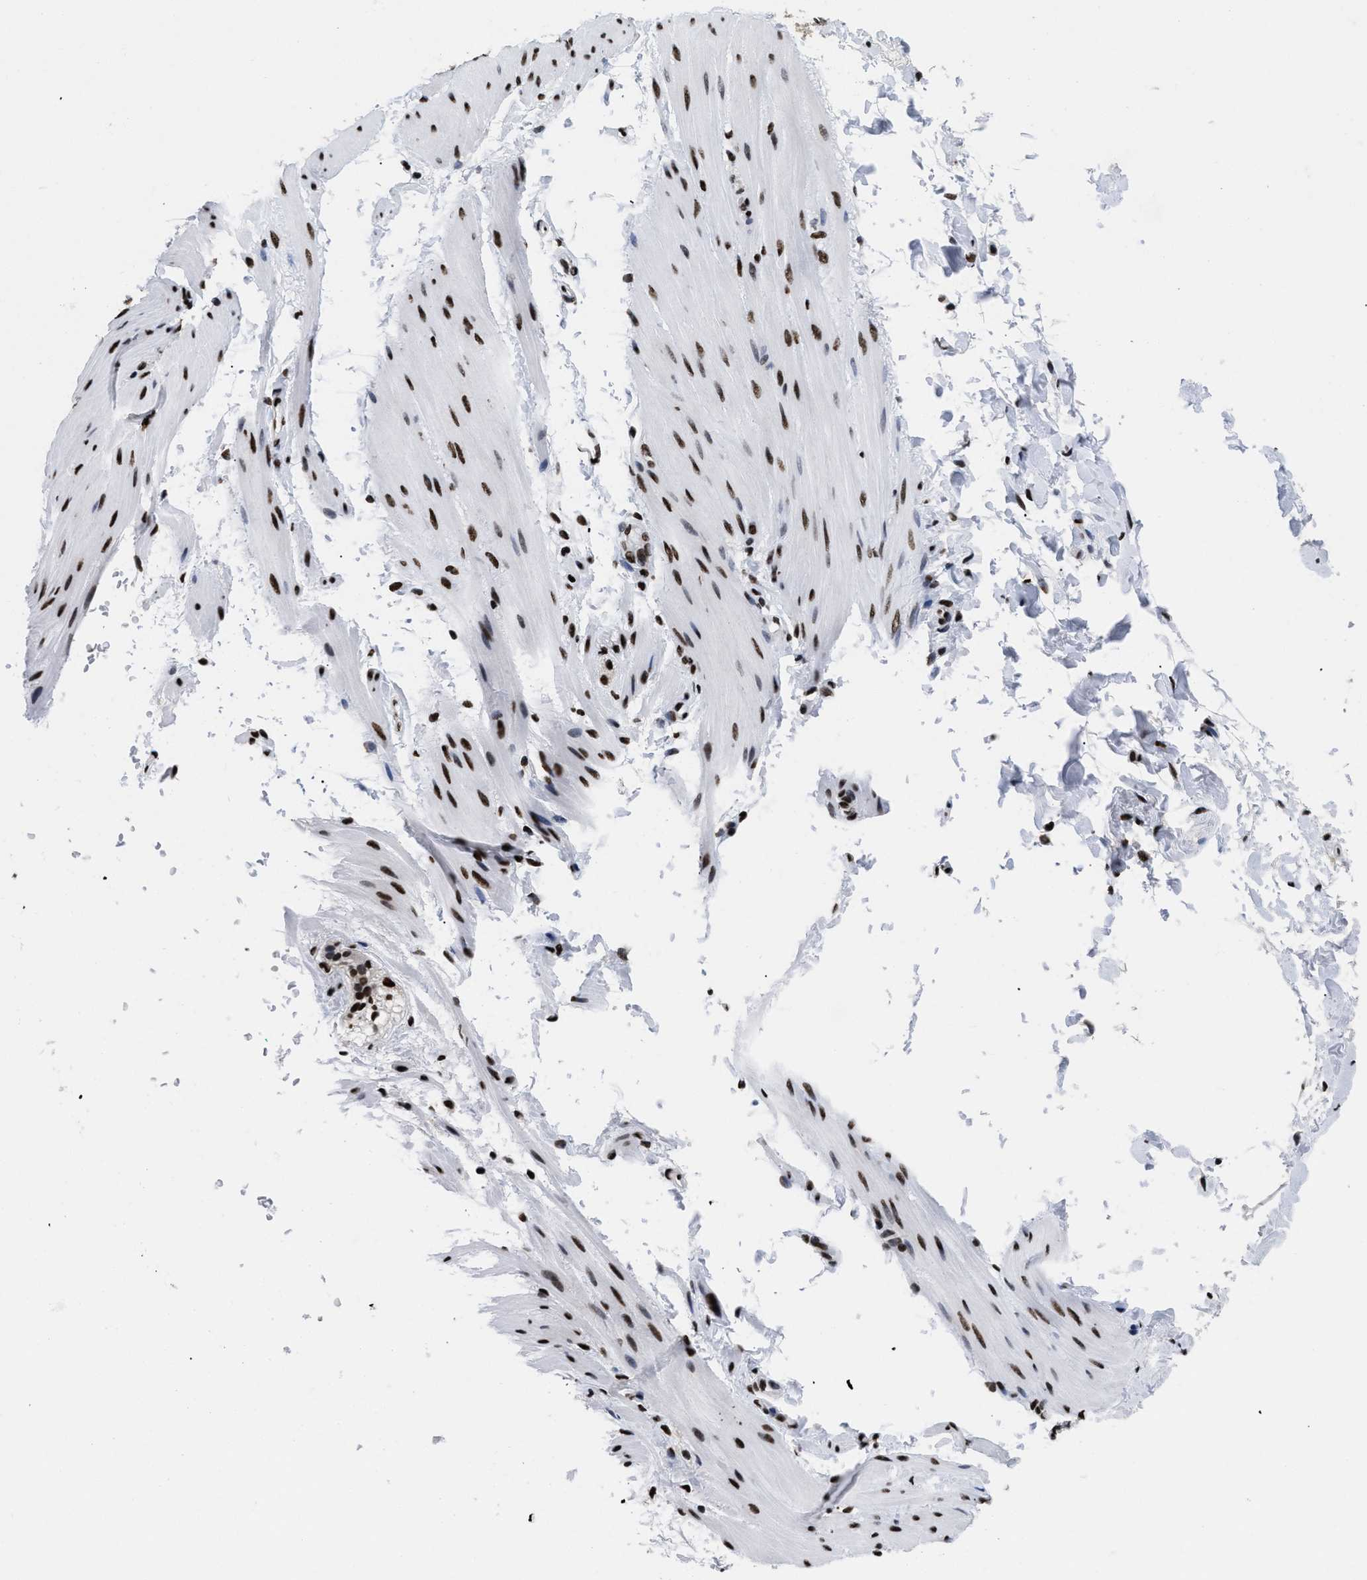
{"staining": {"intensity": "strong", "quantity": ">75%", "location": "cytoplasmic/membranous"}, "tissue": "smooth muscle", "cell_type": "Smooth muscle cells", "image_type": "normal", "snomed": [{"axis": "morphology", "description": "Normal tissue, NOS"}, {"axis": "topography", "description": "Smooth muscle"}, {"axis": "topography", "description": "Colon"}], "caption": "Smooth muscle stained with a brown dye demonstrates strong cytoplasmic/membranous positive expression in approximately >75% of smooth muscle cells.", "gene": "CALHM3", "patient": {"sex": "male", "age": 67}}